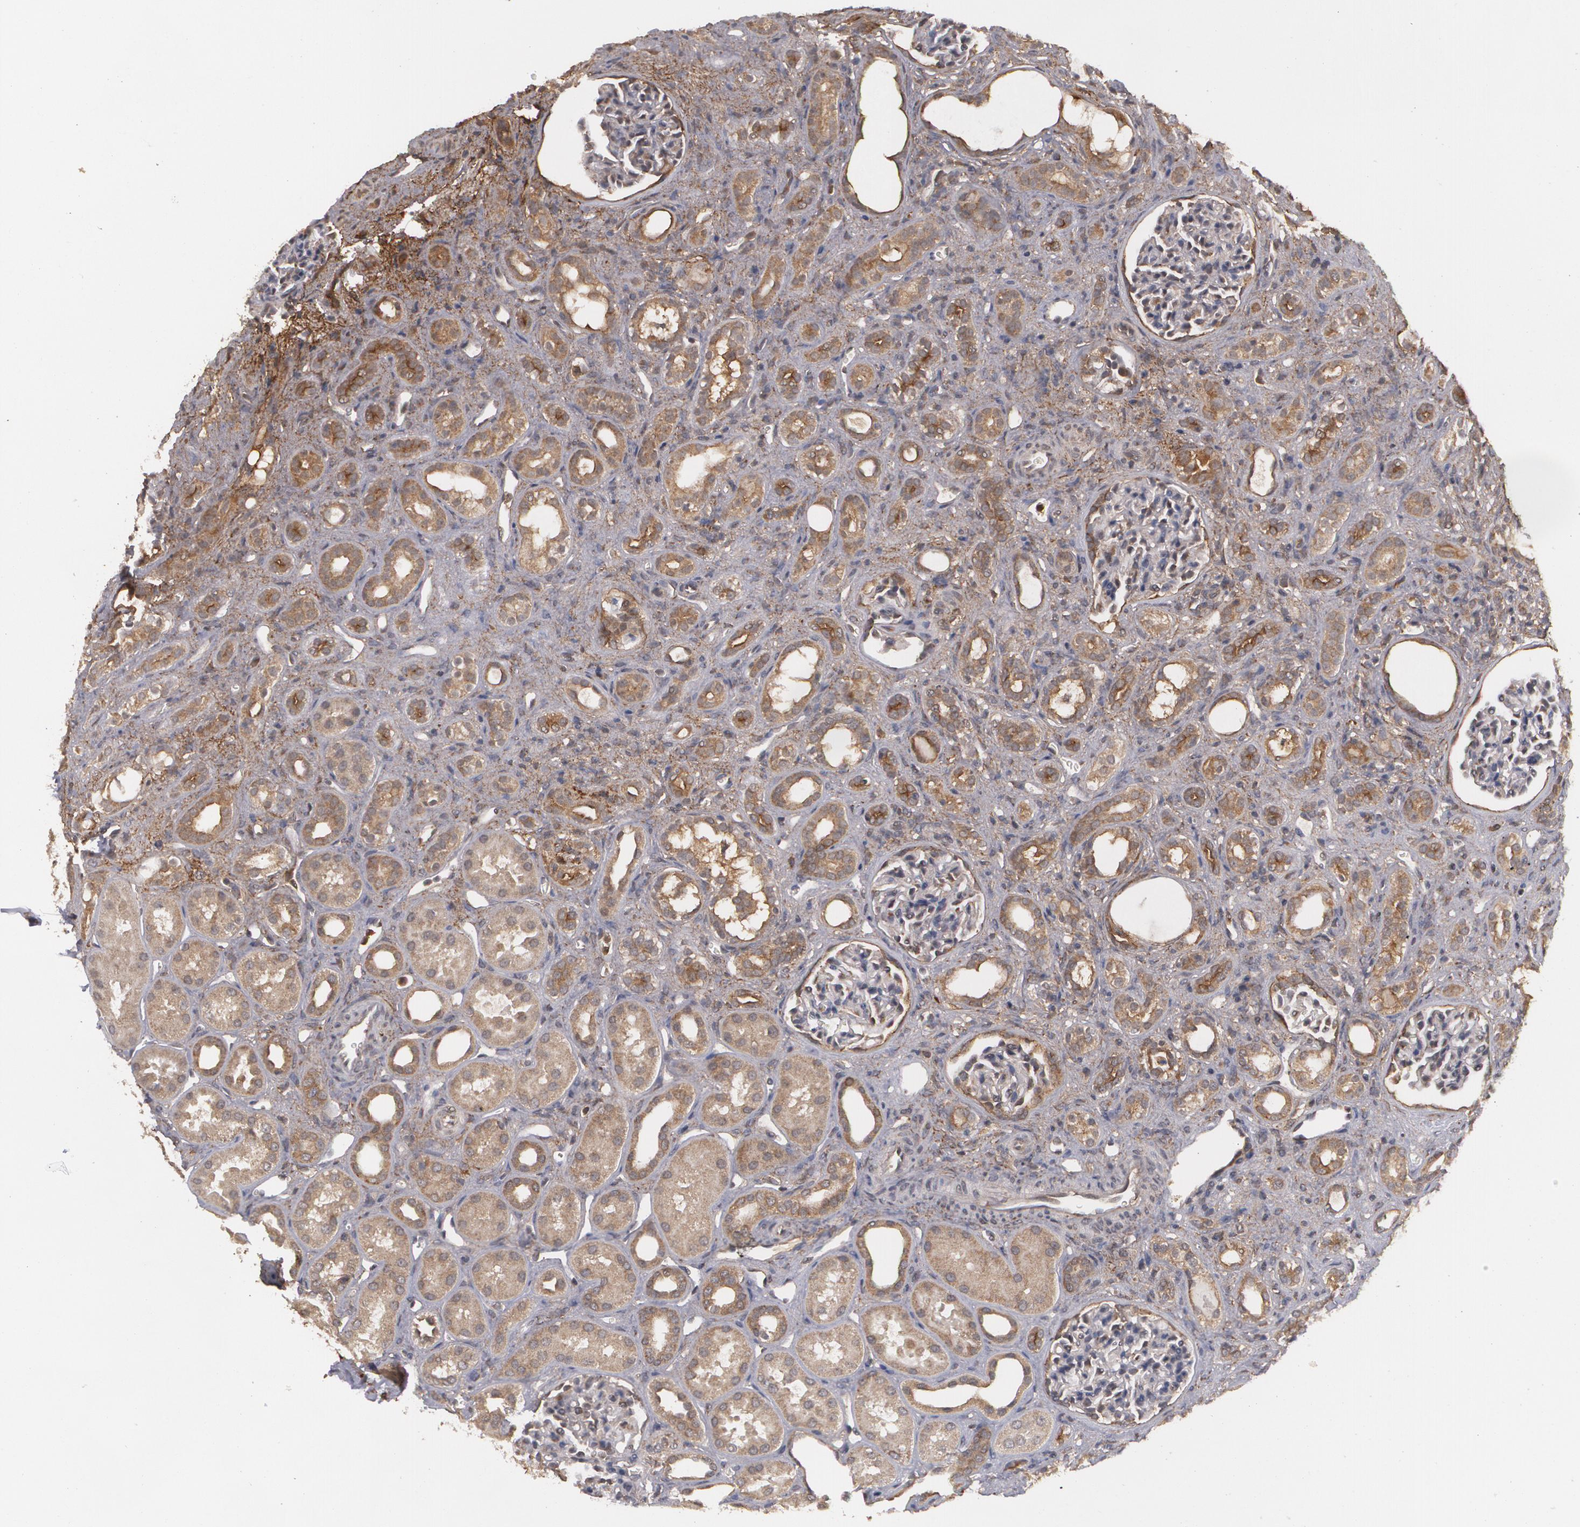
{"staining": {"intensity": "moderate", "quantity": "<25%", "location": "cytoplasmic/membranous"}, "tissue": "kidney", "cell_type": "Cells in glomeruli", "image_type": "normal", "snomed": [{"axis": "morphology", "description": "Normal tissue, NOS"}, {"axis": "topography", "description": "Kidney"}], "caption": "Kidney was stained to show a protein in brown. There is low levels of moderate cytoplasmic/membranous positivity in about <25% of cells in glomeruli. The staining was performed using DAB to visualize the protein expression in brown, while the nuclei were stained in blue with hematoxylin (Magnification: 20x).", "gene": "BMP6", "patient": {"sex": "male", "age": 7}}